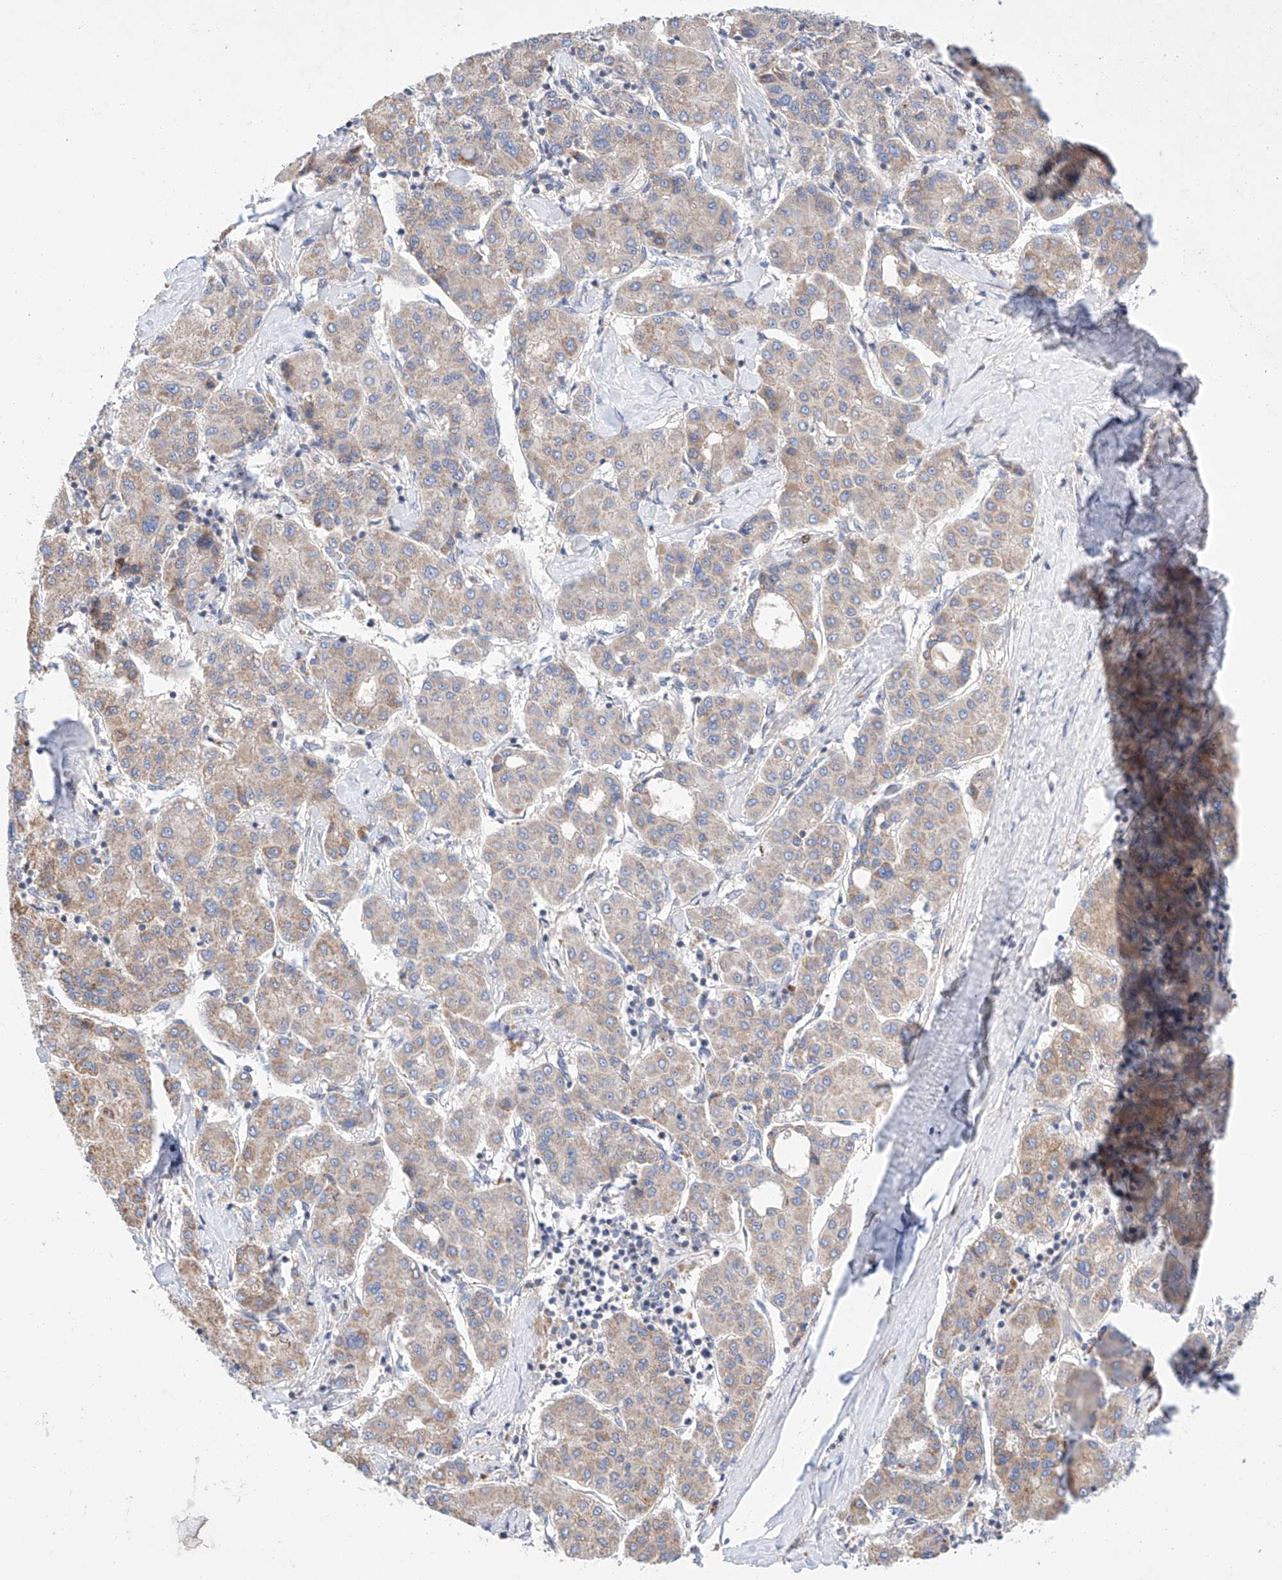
{"staining": {"intensity": "weak", "quantity": ">75%", "location": "cytoplasmic/membranous"}, "tissue": "liver cancer", "cell_type": "Tumor cells", "image_type": "cancer", "snomed": [{"axis": "morphology", "description": "Carcinoma, Hepatocellular, NOS"}, {"axis": "topography", "description": "Liver"}], "caption": "Hepatocellular carcinoma (liver) stained with DAB (3,3'-diaminobenzidine) IHC exhibits low levels of weak cytoplasmic/membranous staining in approximately >75% of tumor cells.", "gene": "C6orf118", "patient": {"sex": "male", "age": 65}}